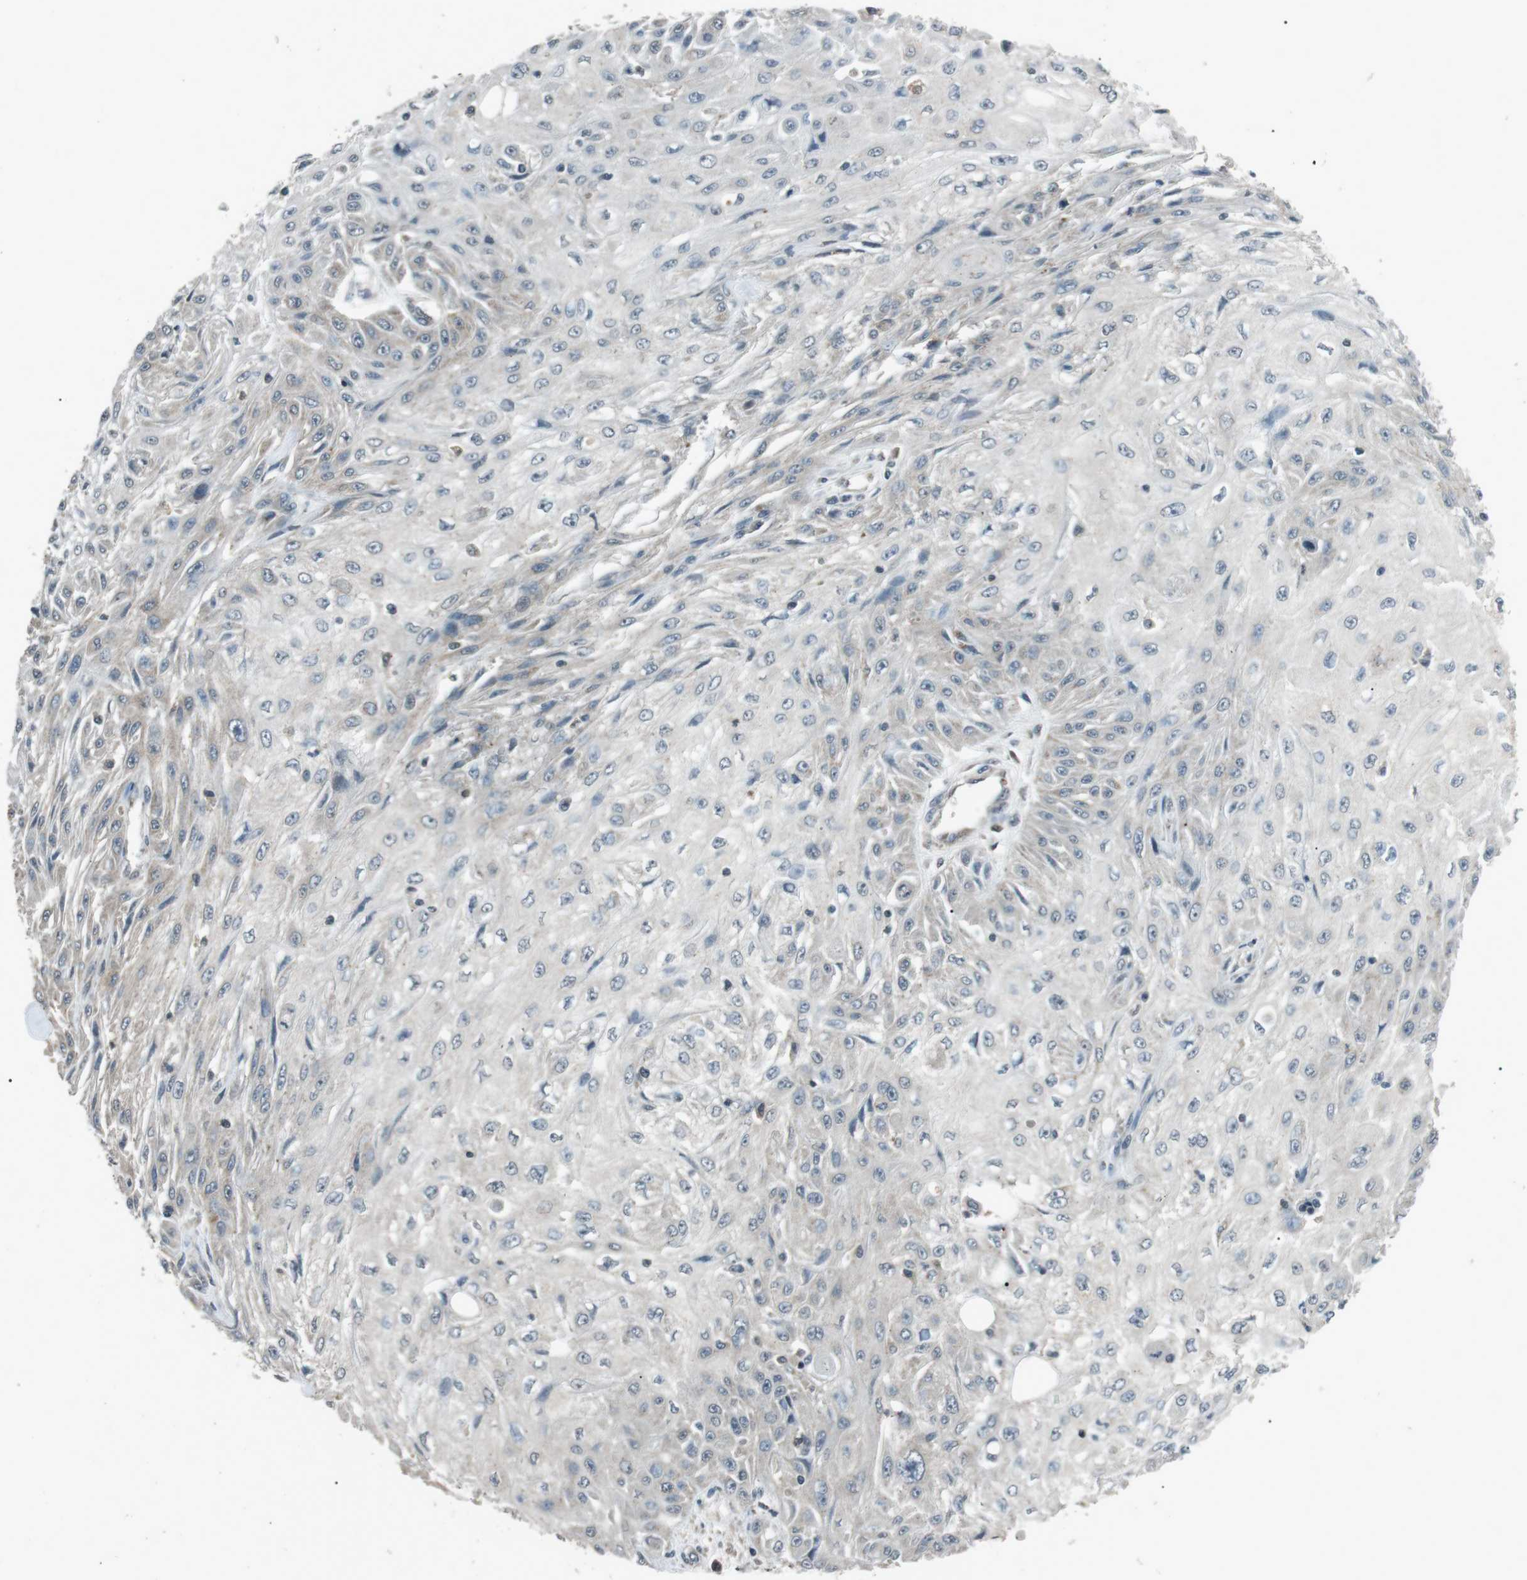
{"staining": {"intensity": "negative", "quantity": "none", "location": "none"}, "tissue": "skin cancer", "cell_type": "Tumor cells", "image_type": "cancer", "snomed": [{"axis": "morphology", "description": "Squamous cell carcinoma, NOS"}, {"axis": "topography", "description": "Skin"}], "caption": "Tumor cells are negative for brown protein staining in skin squamous cell carcinoma.", "gene": "NEK7", "patient": {"sex": "male", "age": 75}}